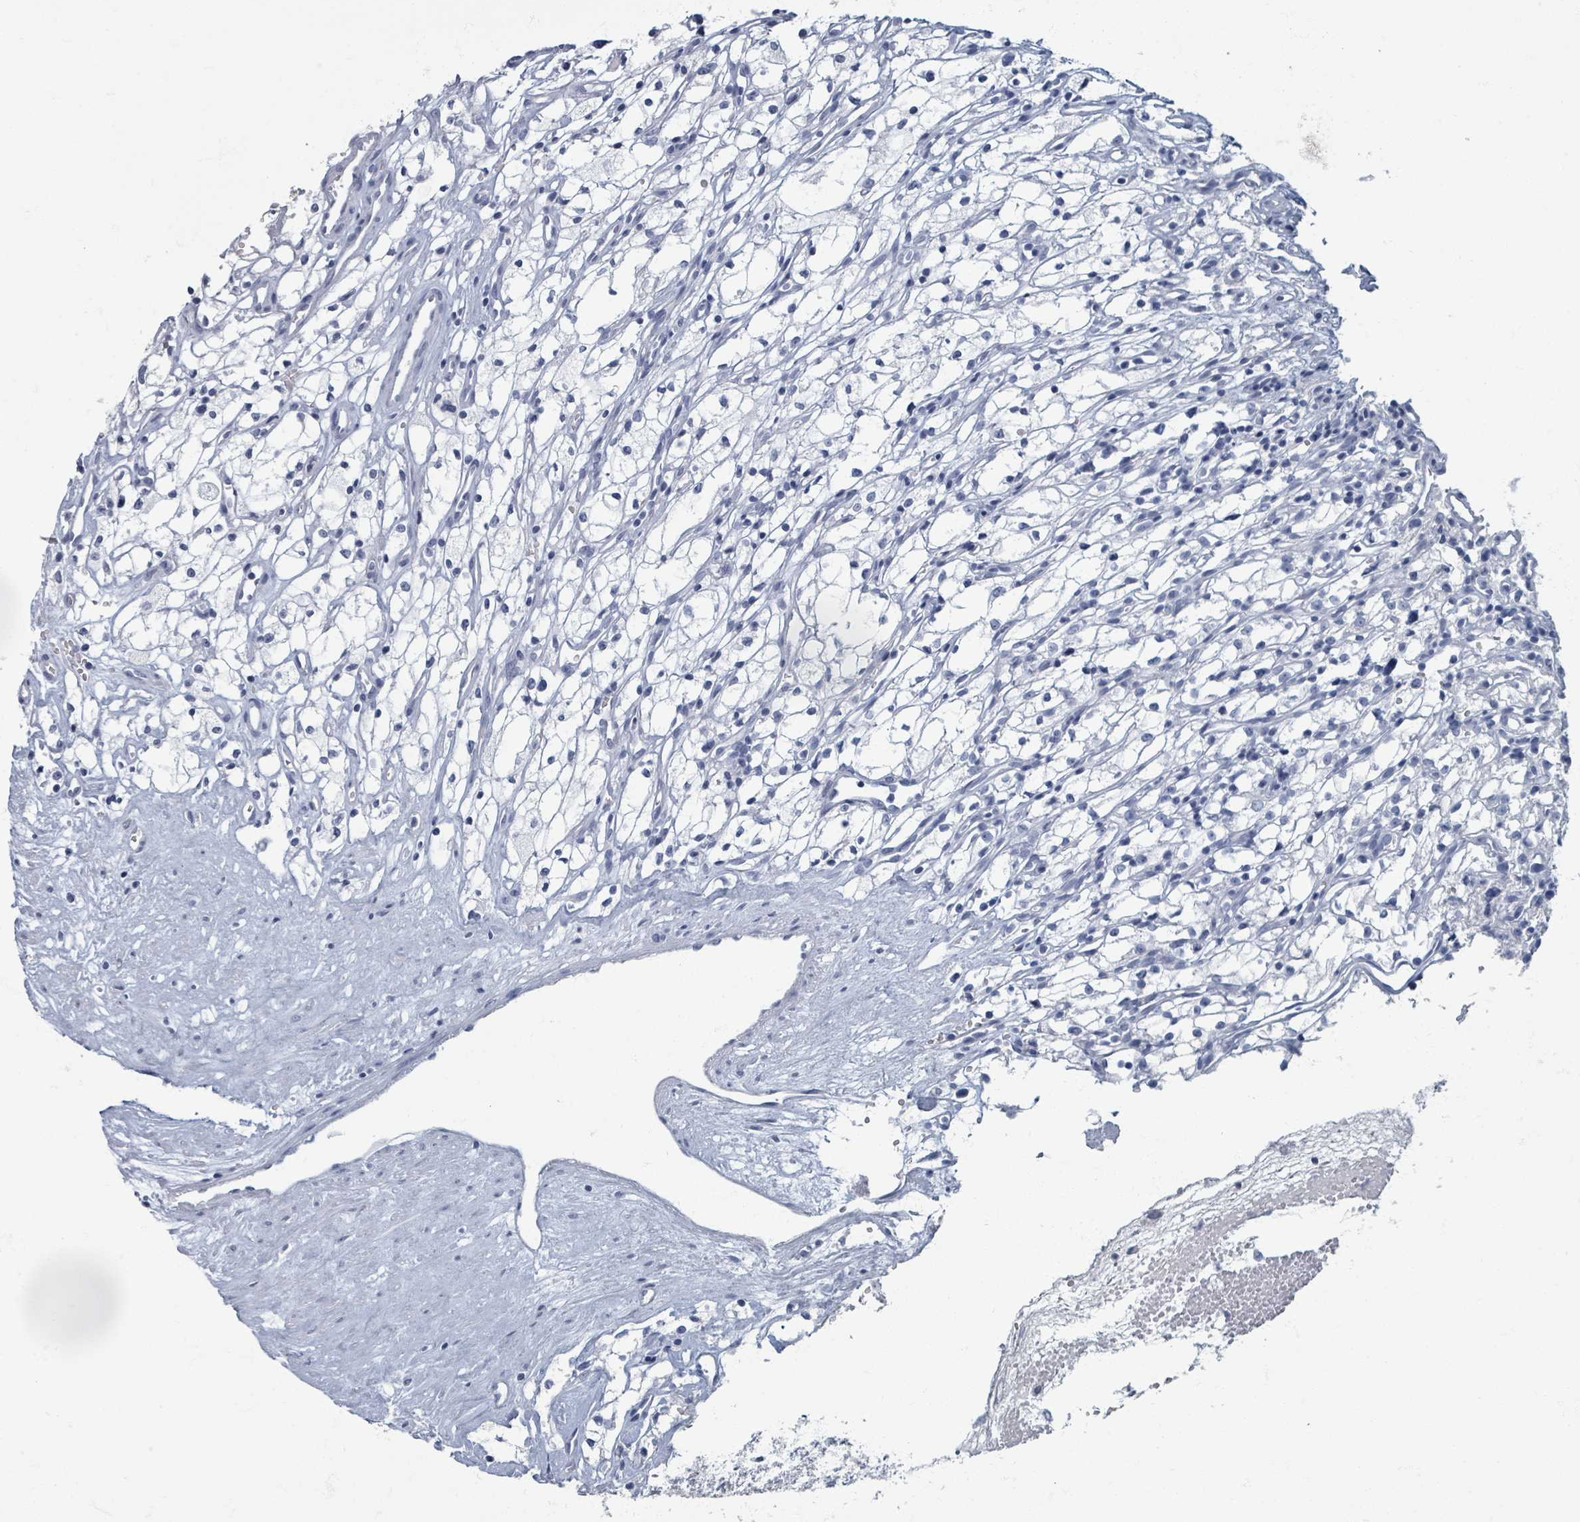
{"staining": {"intensity": "negative", "quantity": "none", "location": "none"}, "tissue": "renal cancer", "cell_type": "Tumor cells", "image_type": "cancer", "snomed": [{"axis": "morphology", "description": "Adenocarcinoma, NOS"}, {"axis": "topography", "description": "Kidney"}], "caption": "High power microscopy micrograph of an immunohistochemistry (IHC) micrograph of adenocarcinoma (renal), revealing no significant staining in tumor cells. Brightfield microscopy of immunohistochemistry stained with DAB (3,3'-diaminobenzidine) (brown) and hematoxylin (blue), captured at high magnification.", "gene": "TAS2R1", "patient": {"sex": "male", "age": 59}}